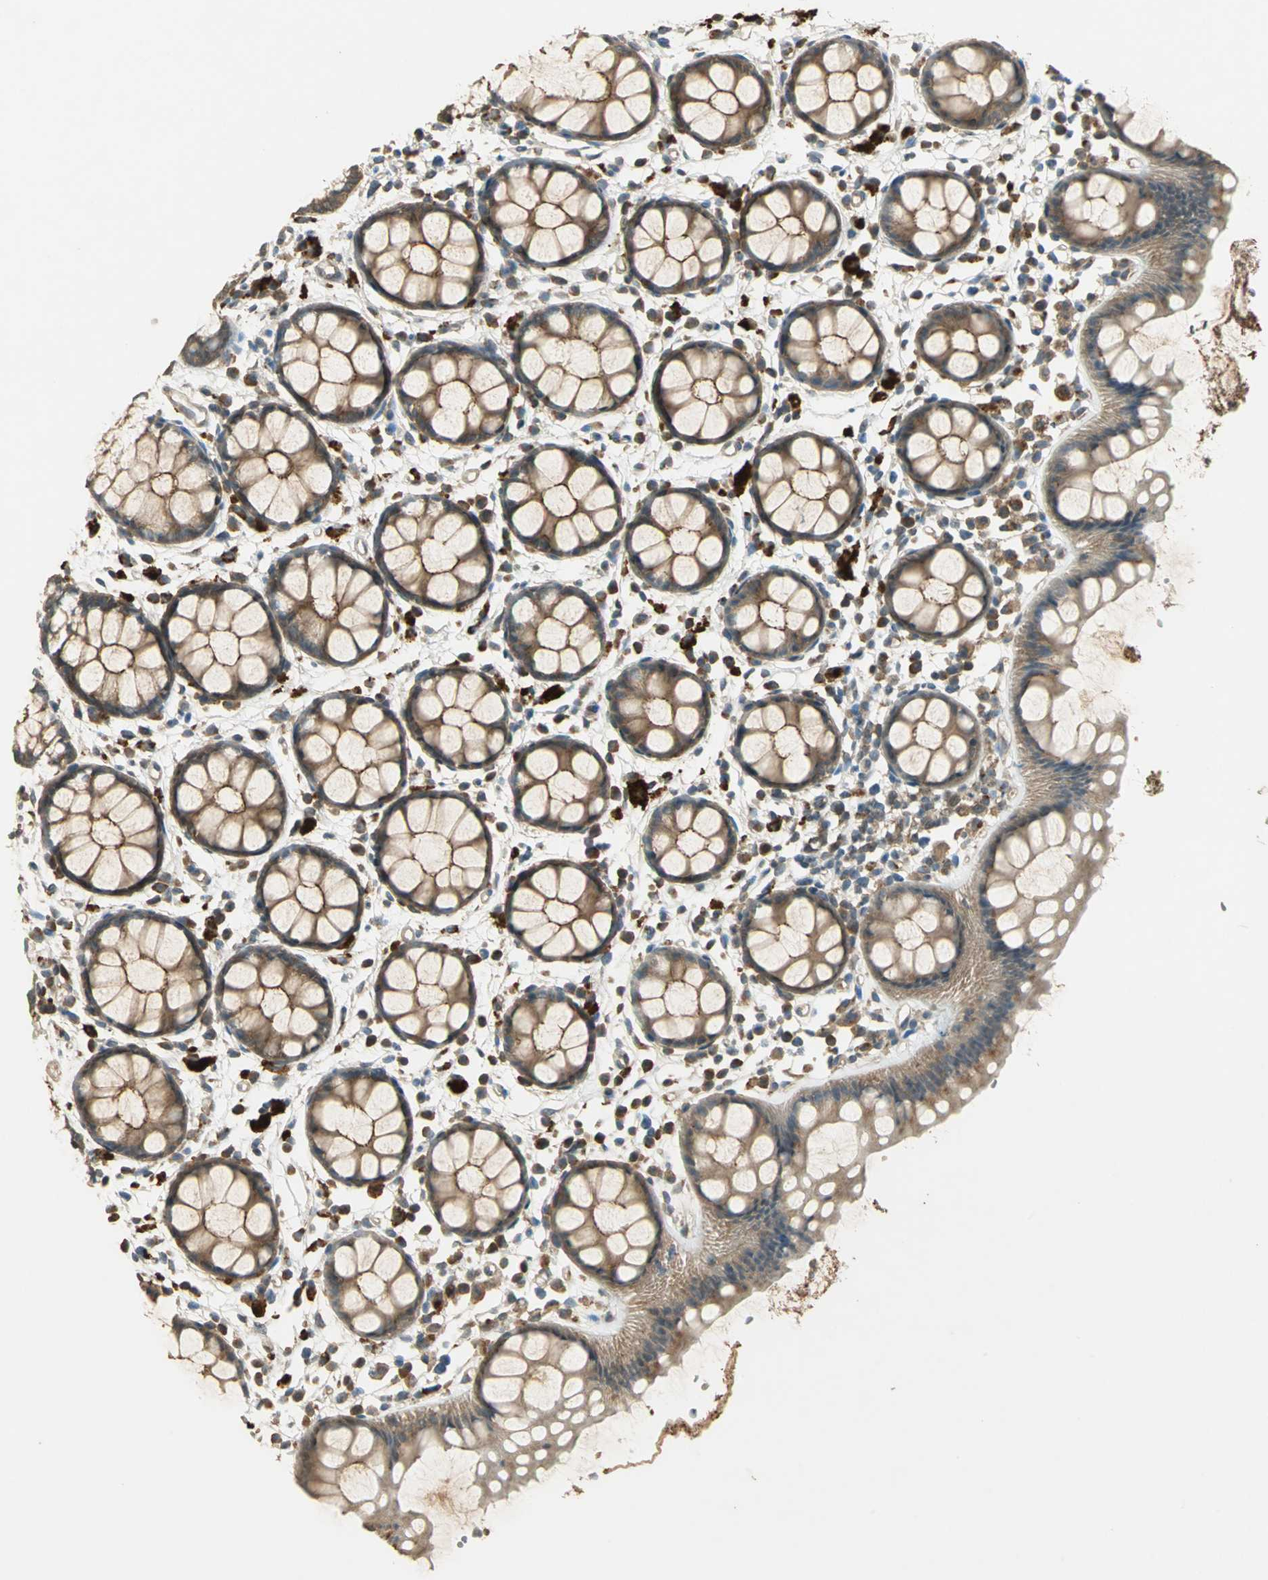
{"staining": {"intensity": "moderate", "quantity": ">75%", "location": "cytoplasmic/membranous"}, "tissue": "rectum", "cell_type": "Glandular cells", "image_type": "normal", "snomed": [{"axis": "morphology", "description": "Normal tissue, NOS"}, {"axis": "topography", "description": "Rectum"}], "caption": "Immunohistochemical staining of benign human rectum displays moderate cytoplasmic/membranous protein expression in approximately >75% of glandular cells.", "gene": "KEAP1", "patient": {"sex": "female", "age": 66}}